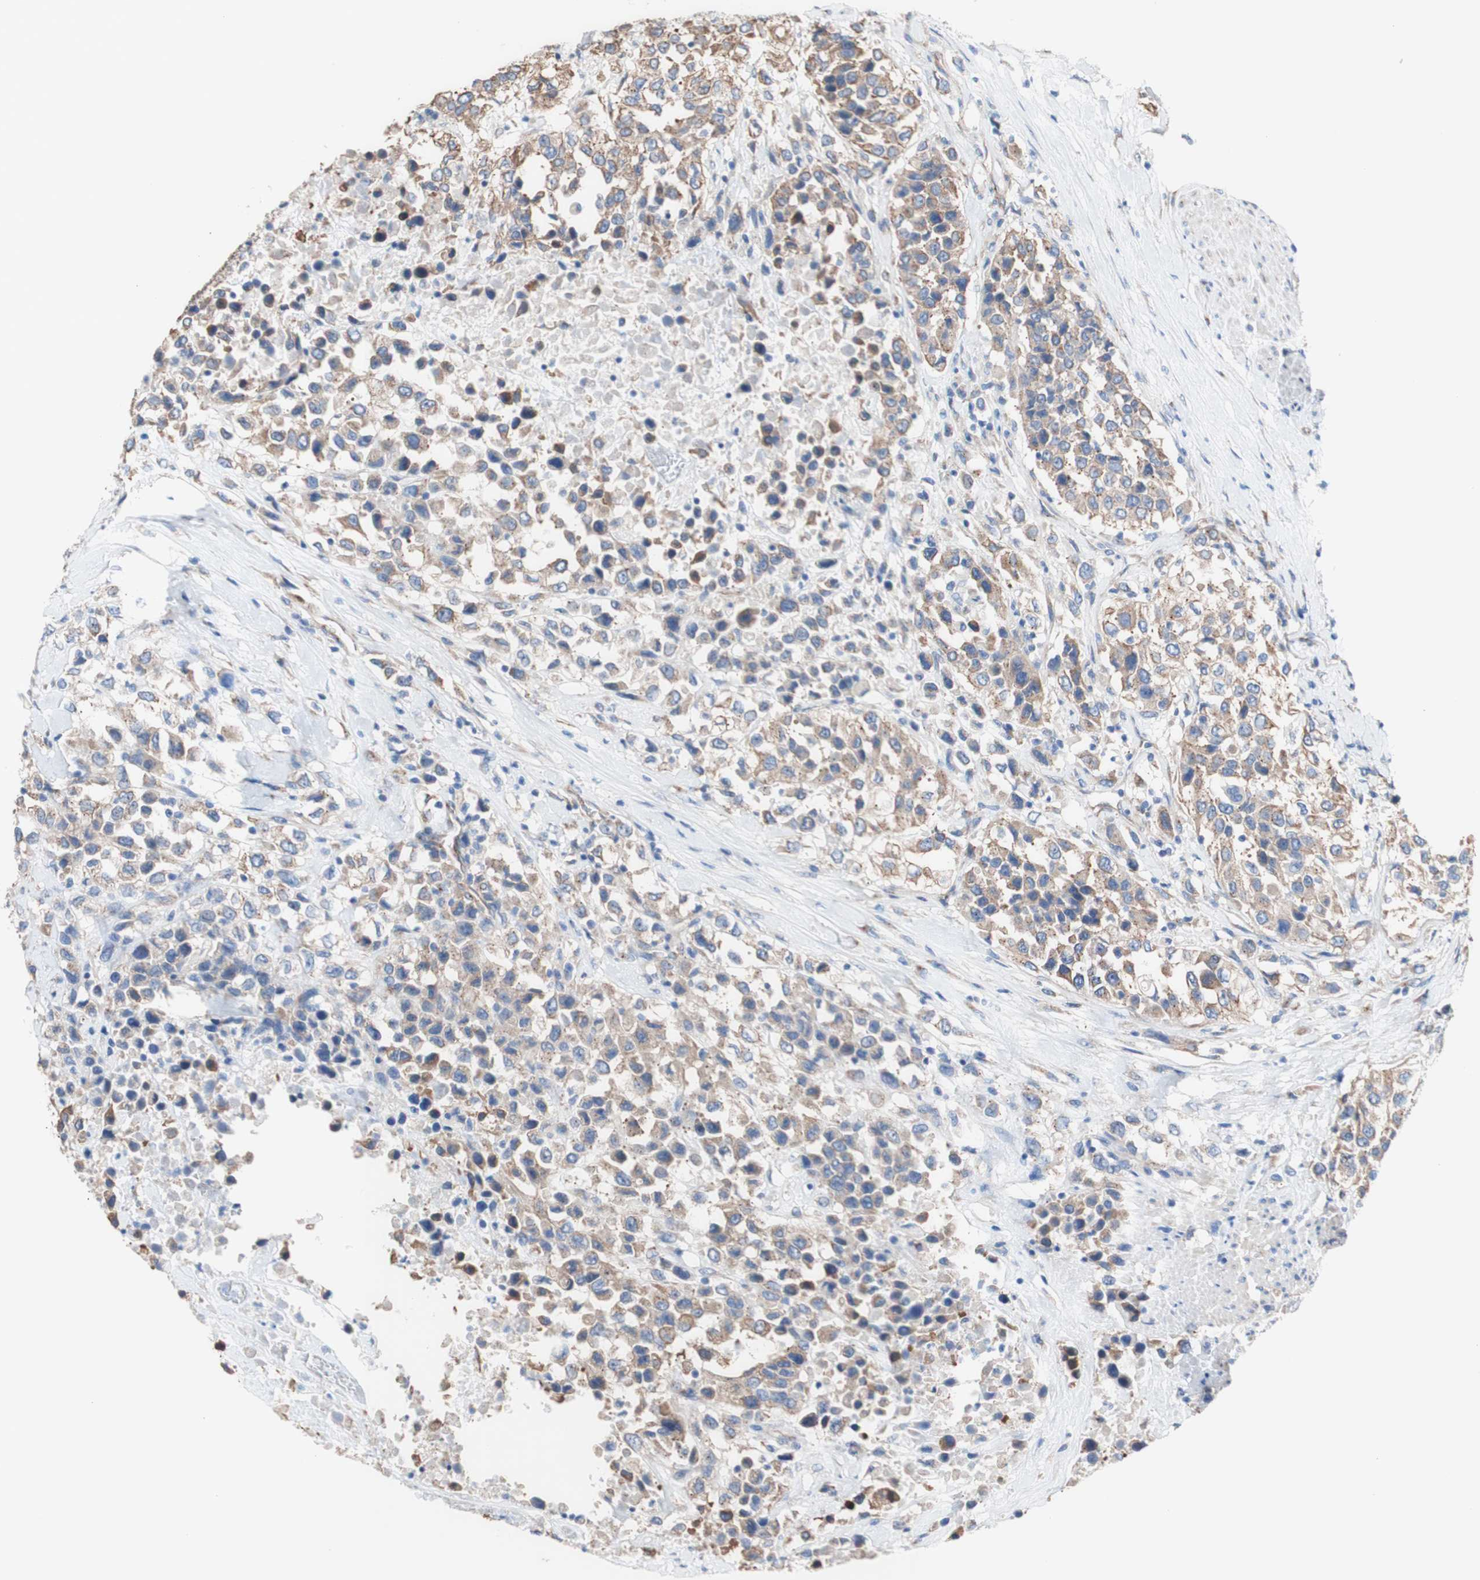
{"staining": {"intensity": "moderate", "quantity": ">75%", "location": "cytoplasmic/membranous"}, "tissue": "urothelial cancer", "cell_type": "Tumor cells", "image_type": "cancer", "snomed": [{"axis": "morphology", "description": "Urothelial carcinoma, High grade"}, {"axis": "topography", "description": "Urinary bladder"}], "caption": "High-power microscopy captured an immunohistochemistry (IHC) image of high-grade urothelial carcinoma, revealing moderate cytoplasmic/membranous positivity in approximately >75% of tumor cells.", "gene": "LRIG3", "patient": {"sex": "female", "age": 80}}